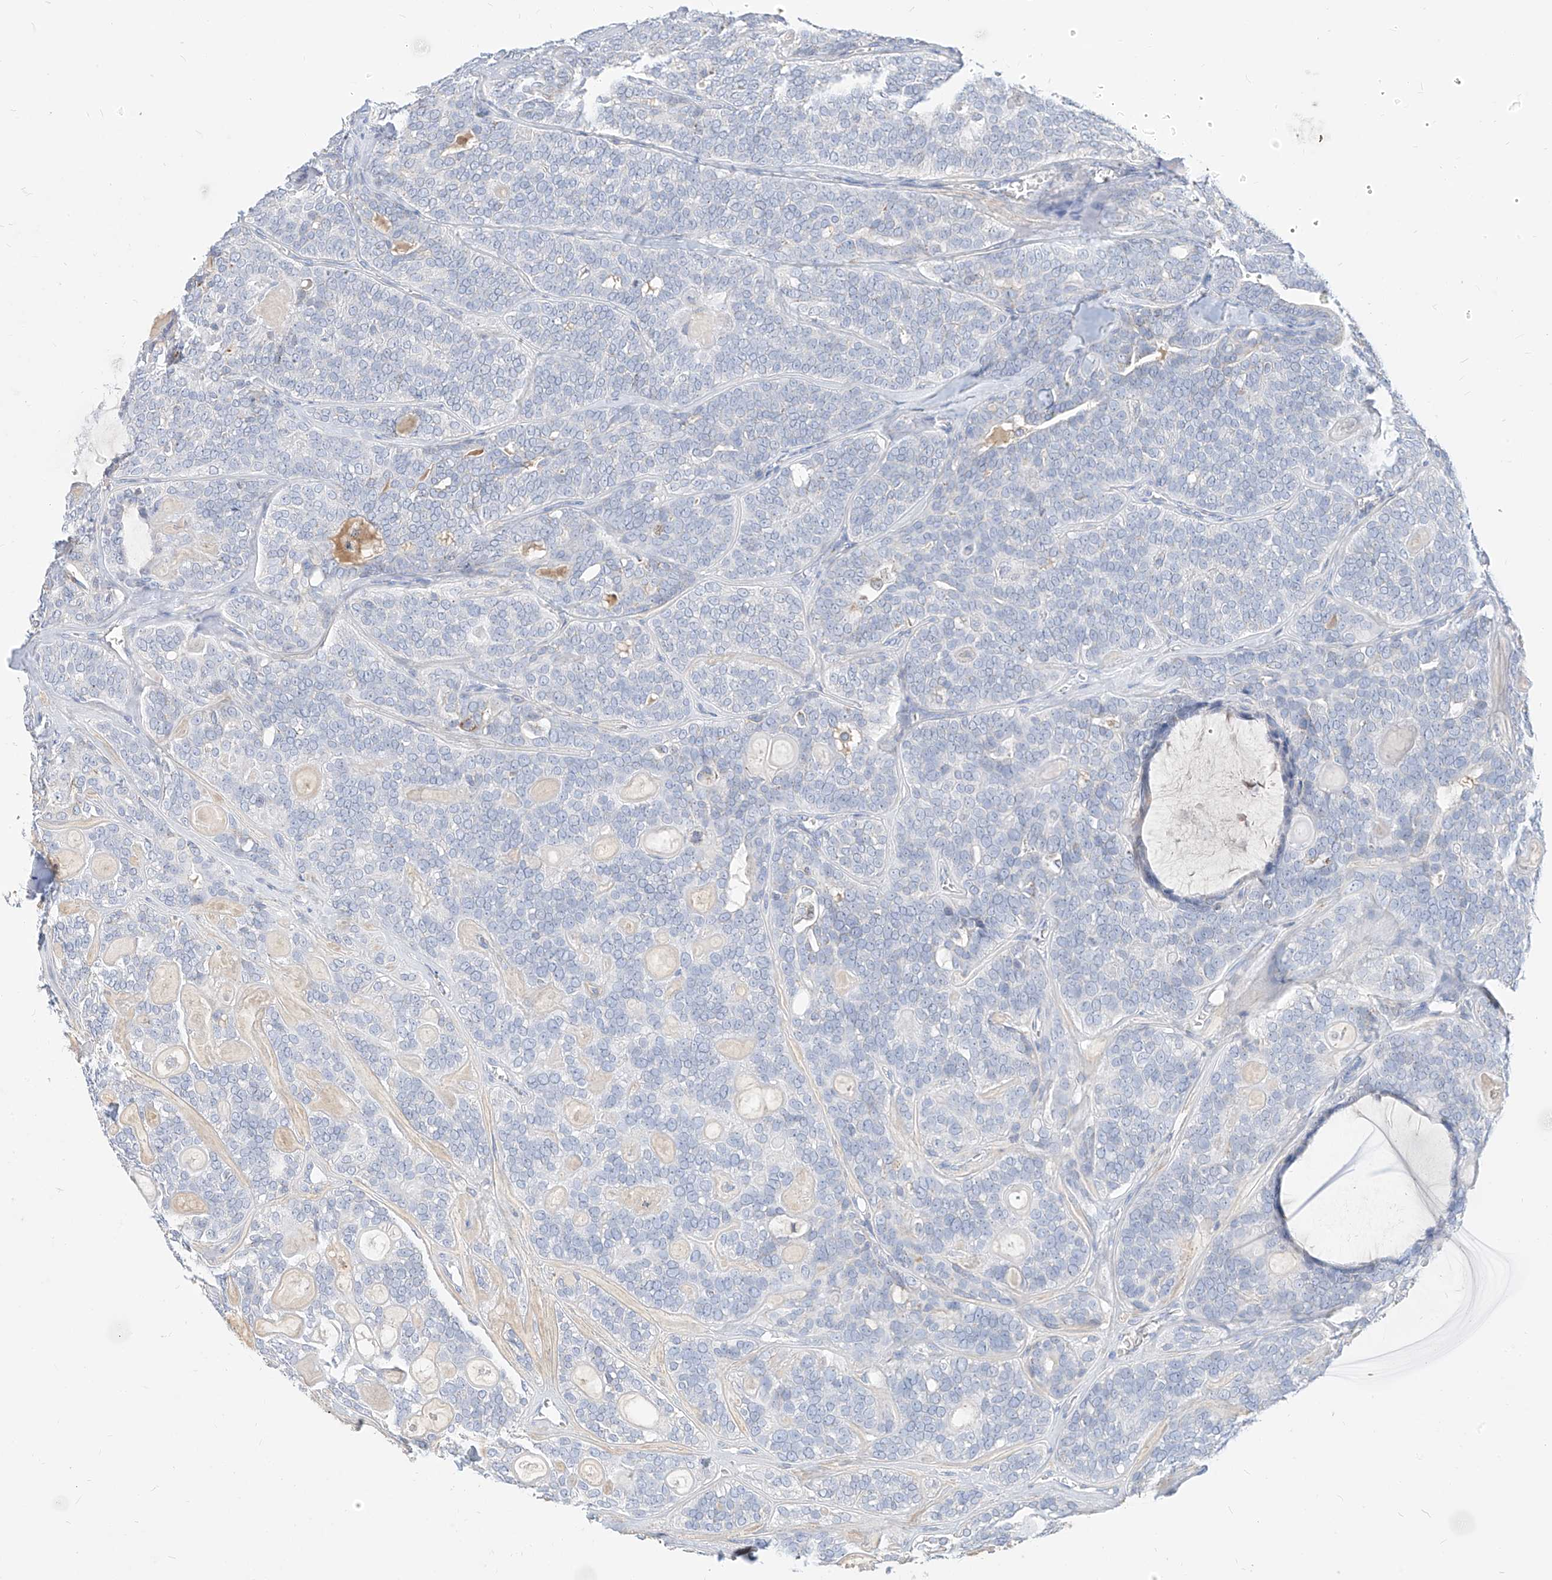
{"staining": {"intensity": "negative", "quantity": "none", "location": "none"}, "tissue": "head and neck cancer", "cell_type": "Tumor cells", "image_type": "cancer", "snomed": [{"axis": "morphology", "description": "Adenocarcinoma, NOS"}, {"axis": "topography", "description": "Head-Neck"}], "caption": "An image of adenocarcinoma (head and neck) stained for a protein exhibits no brown staining in tumor cells. (DAB (3,3'-diaminobenzidine) immunohistochemistry with hematoxylin counter stain).", "gene": "RASA2", "patient": {"sex": "male", "age": 66}}